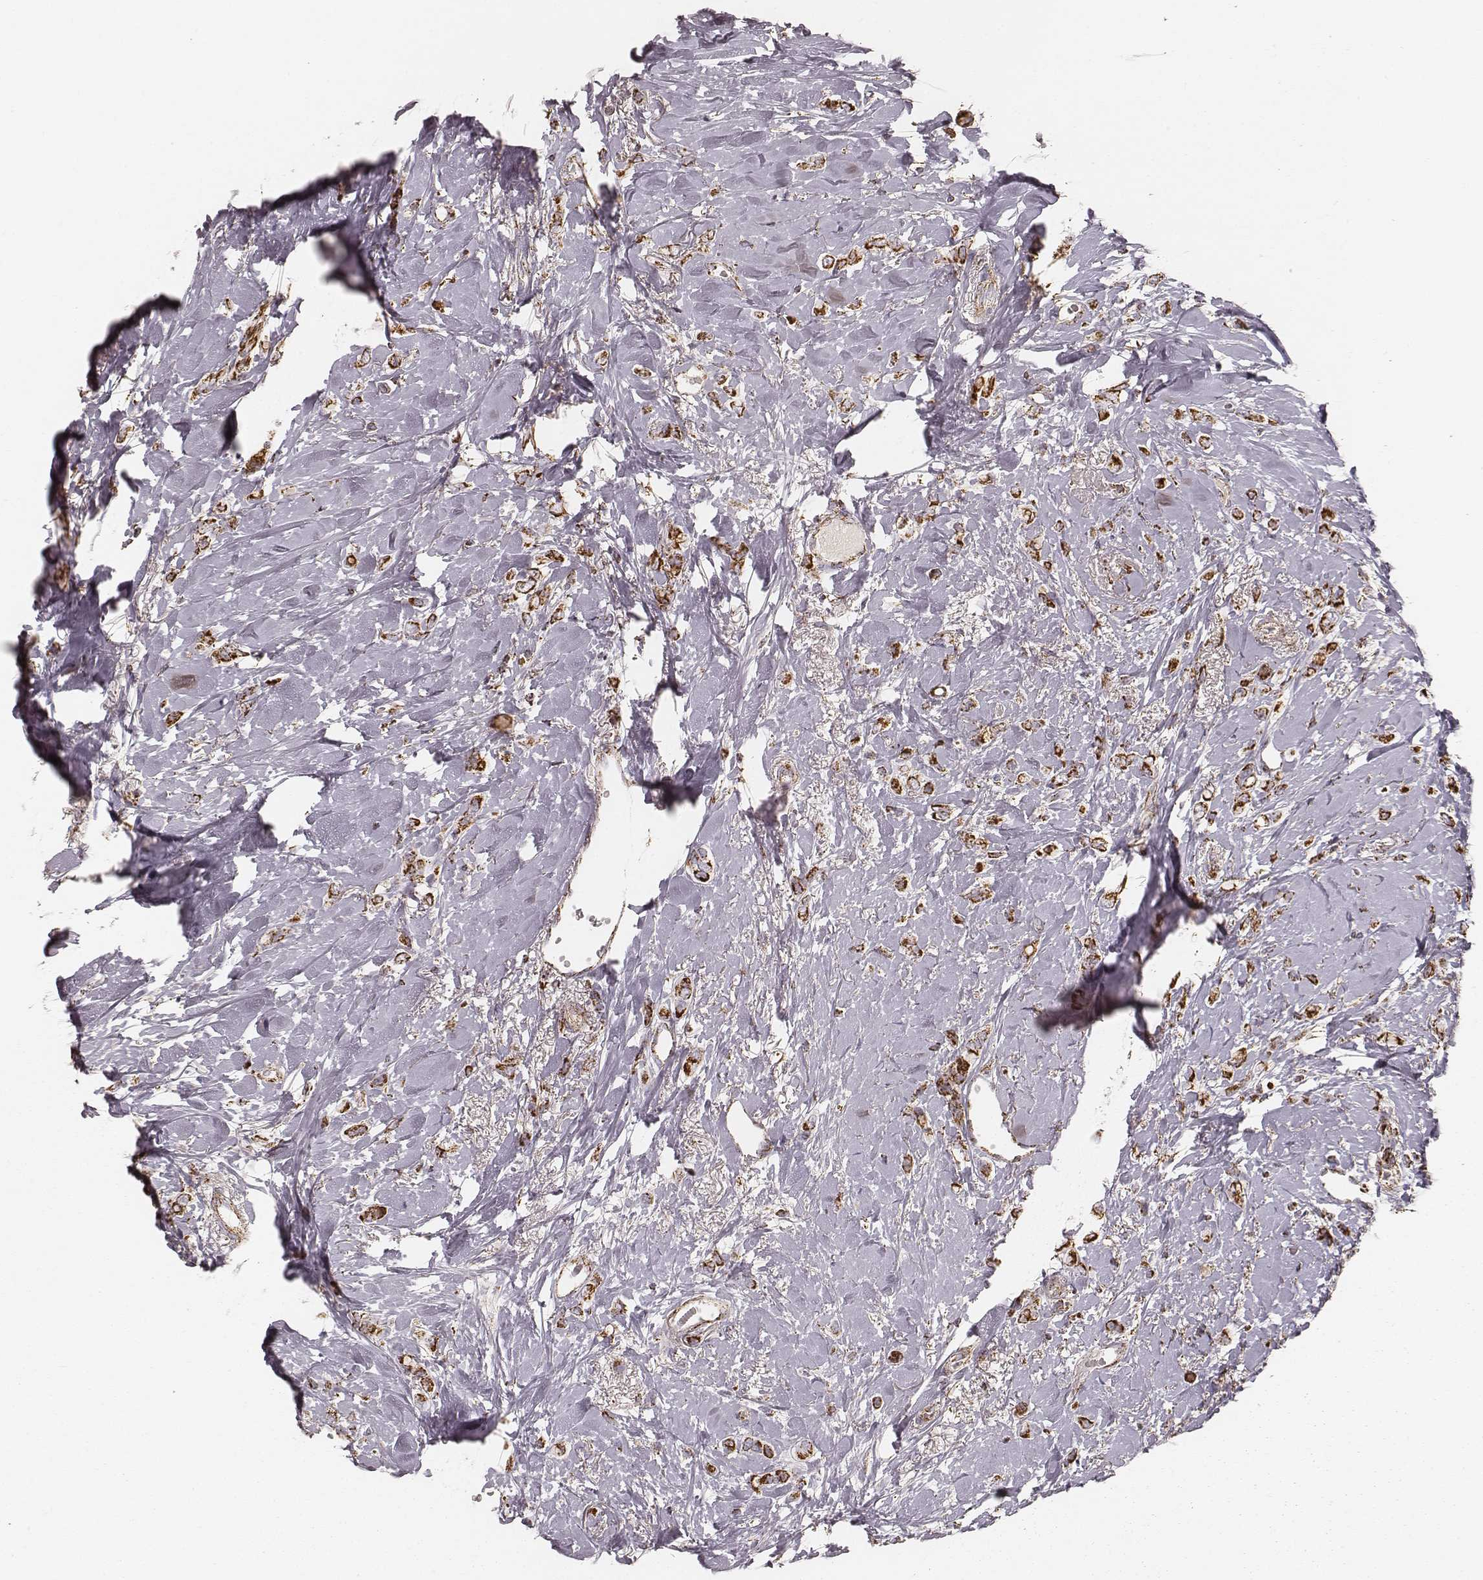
{"staining": {"intensity": "strong", "quantity": ">75%", "location": "cytoplasmic/membranous"}, "tissue": "breast cancer", "cell_type": "Tumor cells", "image_type": "cancer", "snomed": [{"axis": "morphology", "description": "Lobular carcinoma"}, {"axis": "topography", "description": "Breast"}], "caption": "There is high levels of strong cytoplasmic/membranous expression in tumor cells of breast lobular carcinoma, as demonstrated by immunohistochemical staining (brown color).", "gene": "CS", "patient": {"sex": "female", "age": 66}}